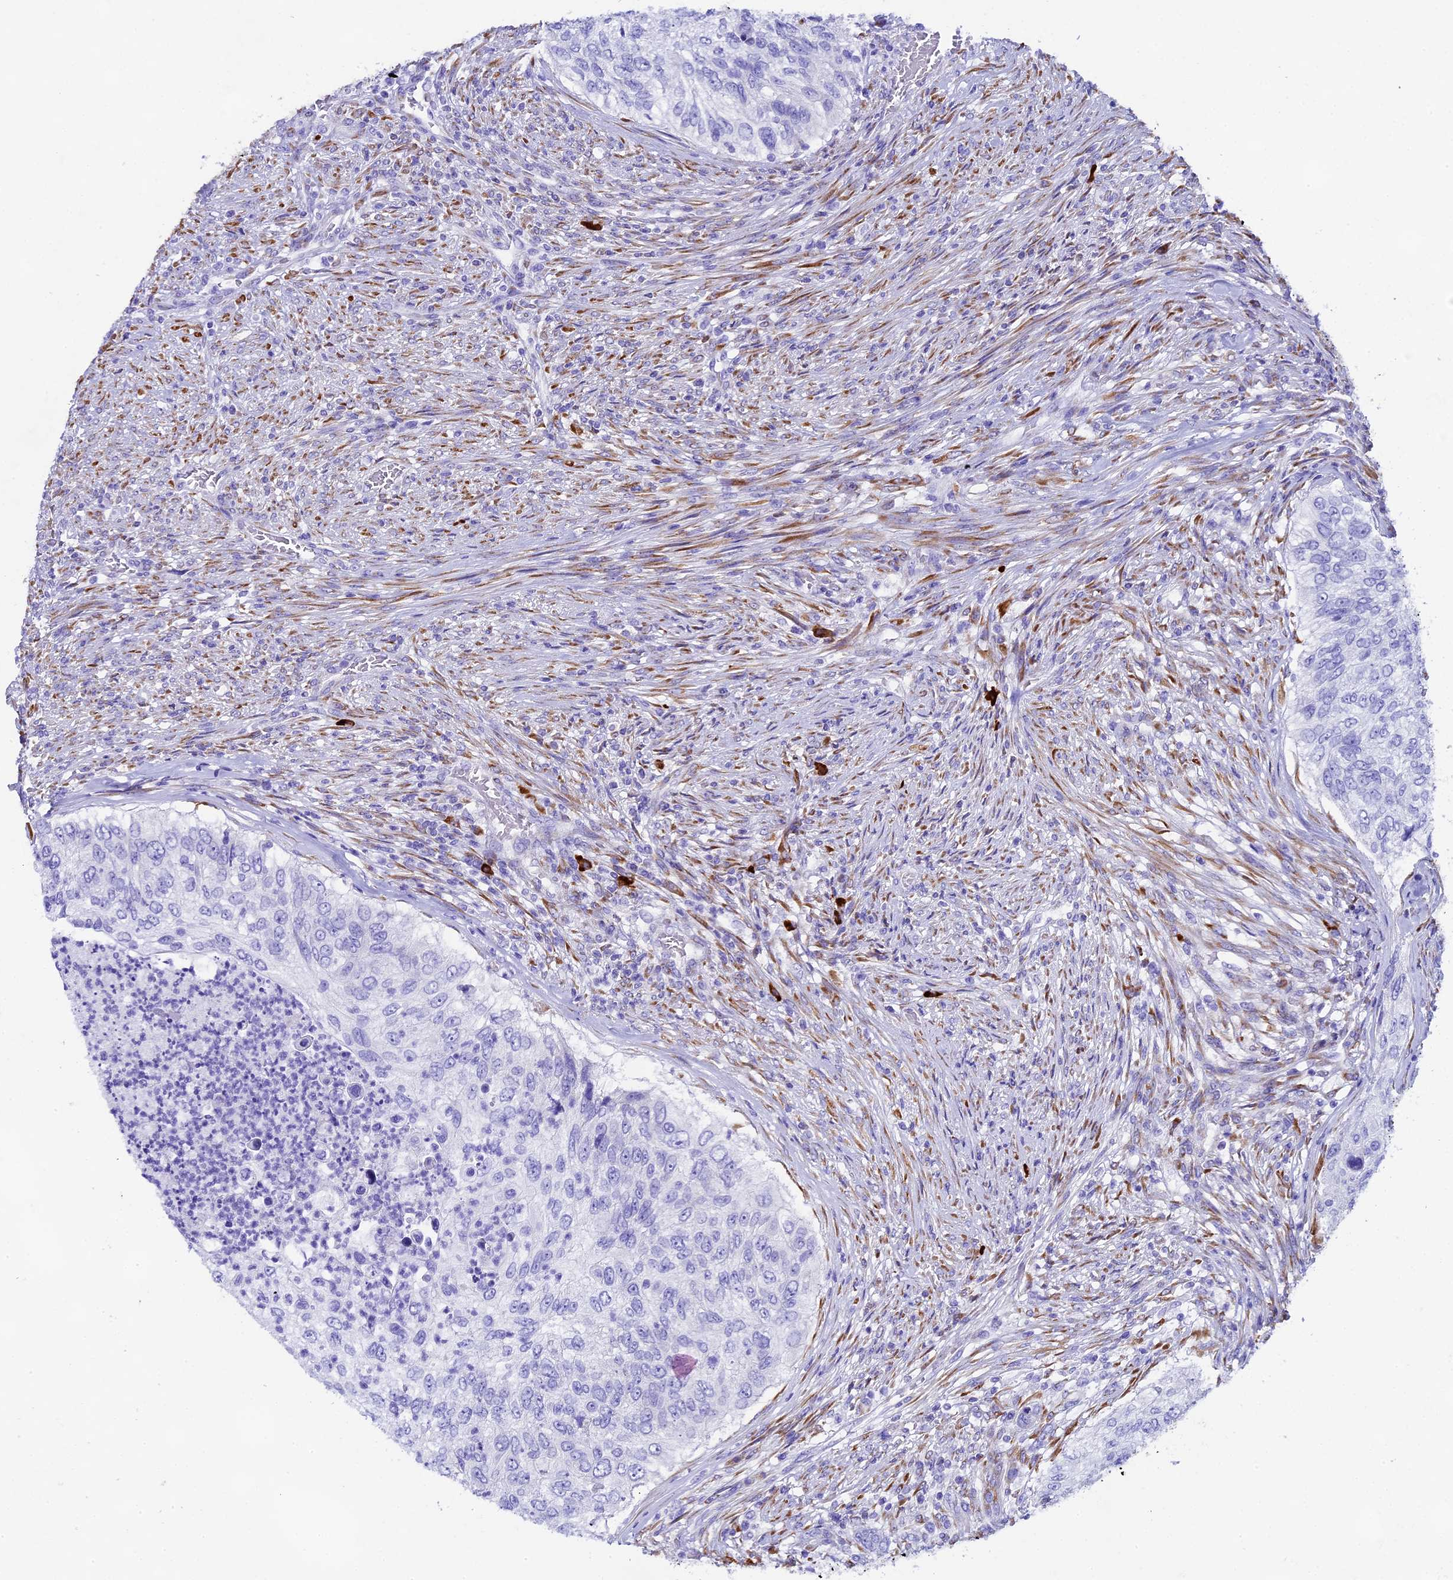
{"staining": {"intensity": "negative", "quantity": "none", "location": "none"}, "tissue": "urothelial cancer", "cell_type": "Tumor cells", "image_type": "cancer", "snomed": [{"axis": "morphology", "description": "Urothelial carcinoma, High grade"}, {"axis": "topography", "description": "Urinary bladder"}], "caption": "Protein analysis of urothelial cancer shows no significant staining in tumor cells.", "gene": "FKBP11", "patient": {"sex": "female", "age": 60}}